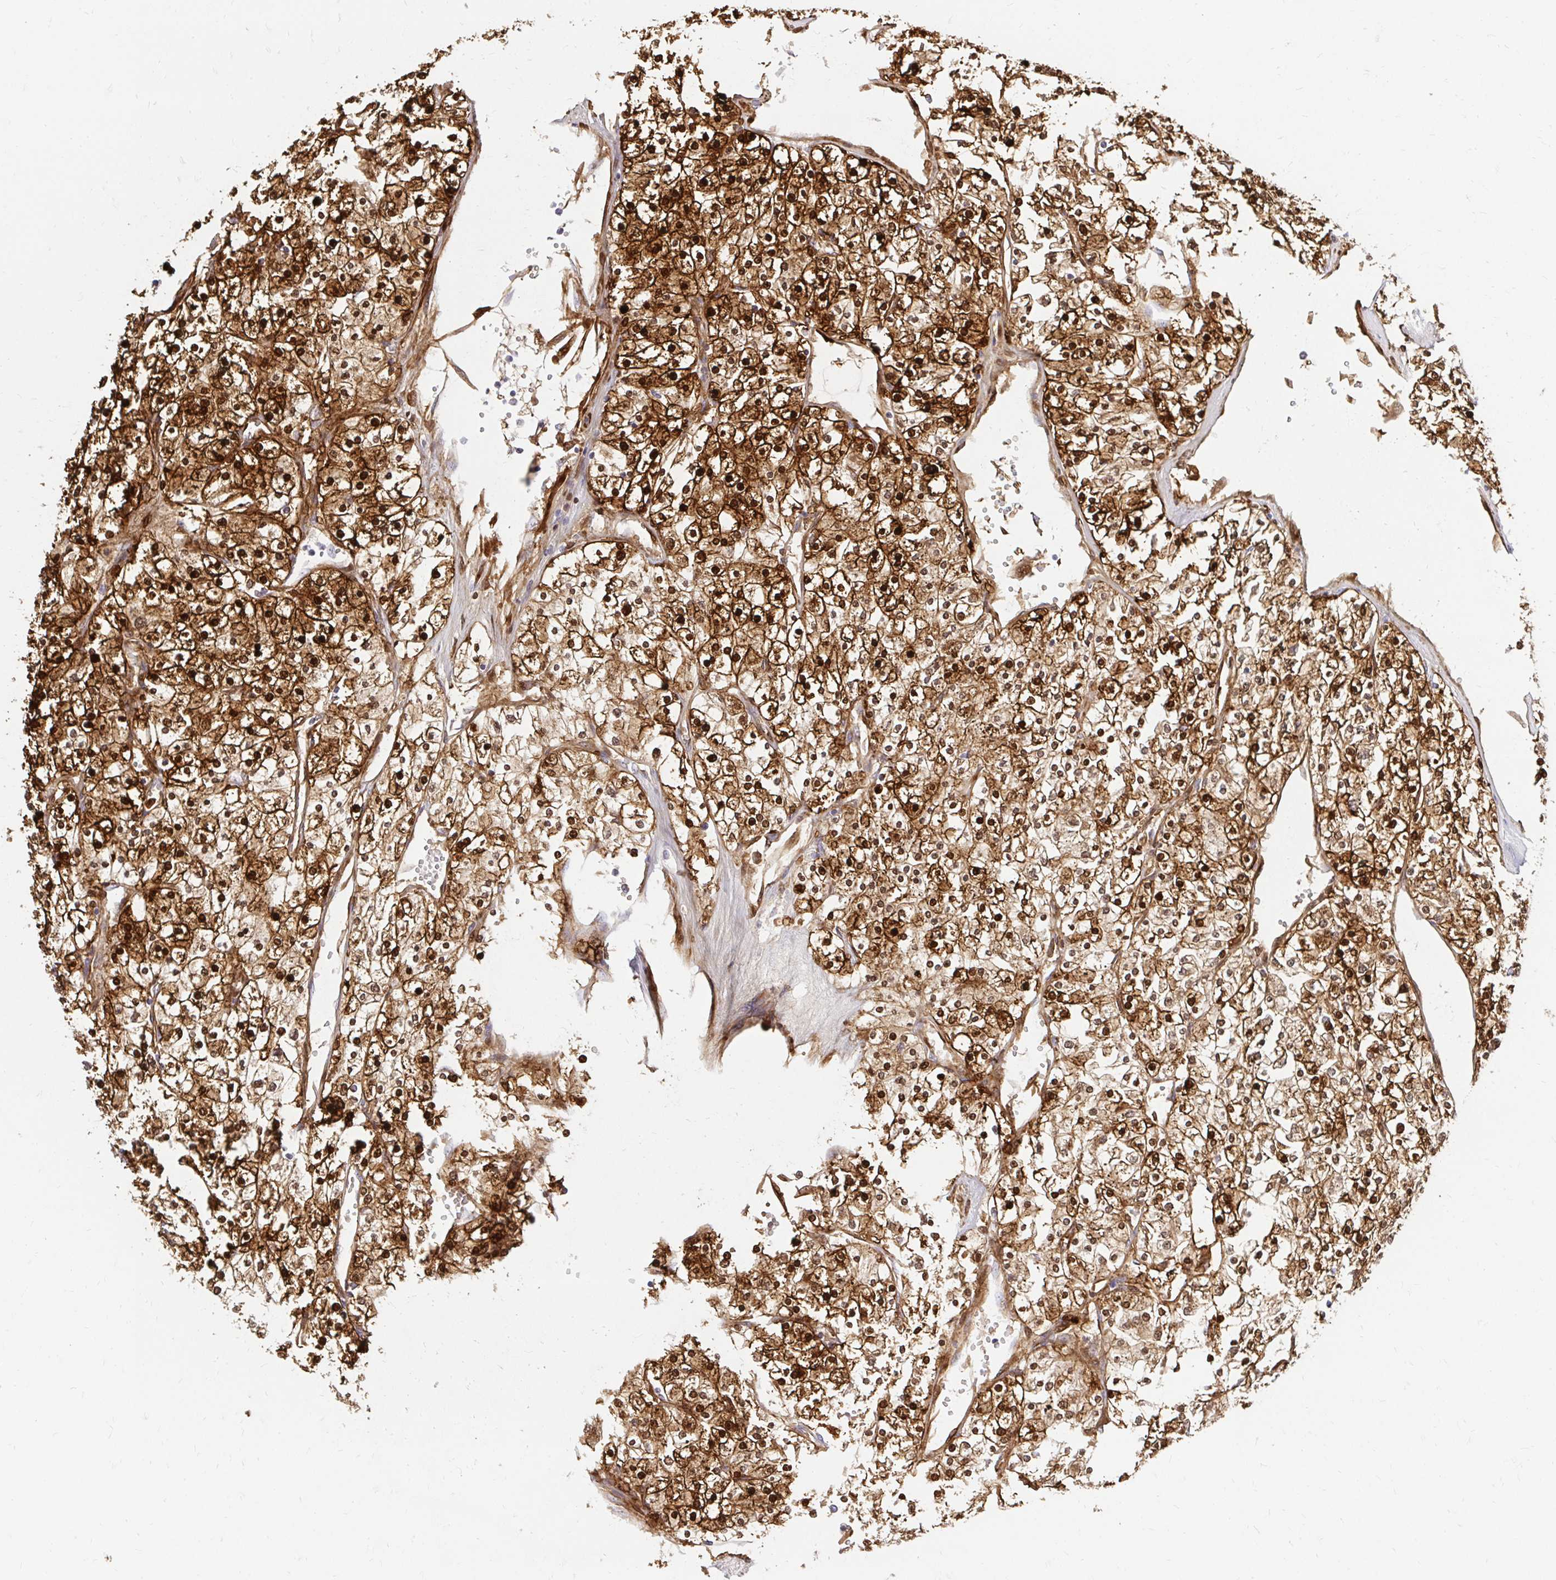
{"staining": {"intensity": "strong", "quantity": ">75%", "location": "cytoplasmic/membranous,nuclear"}, "tissue": "renal cancer", "cell_type": "Tumor cells", "image_type": "cancer", "snomed": [{"axis": "morphology", "description": "Adenocarcinoma, NOS"}, {"axis": "topography", "description": "Kidney"}], "caption": "A high-resolution histopathology image shows immunohistochemistry (IHC) staining of adenocarcinoma (renal), which shows strong cytoplasmic/membranous and nuclear staining in about >75% of tumor cells.", "gene": "ITGA2", "patient": {"sex": "male", "age": 80}}